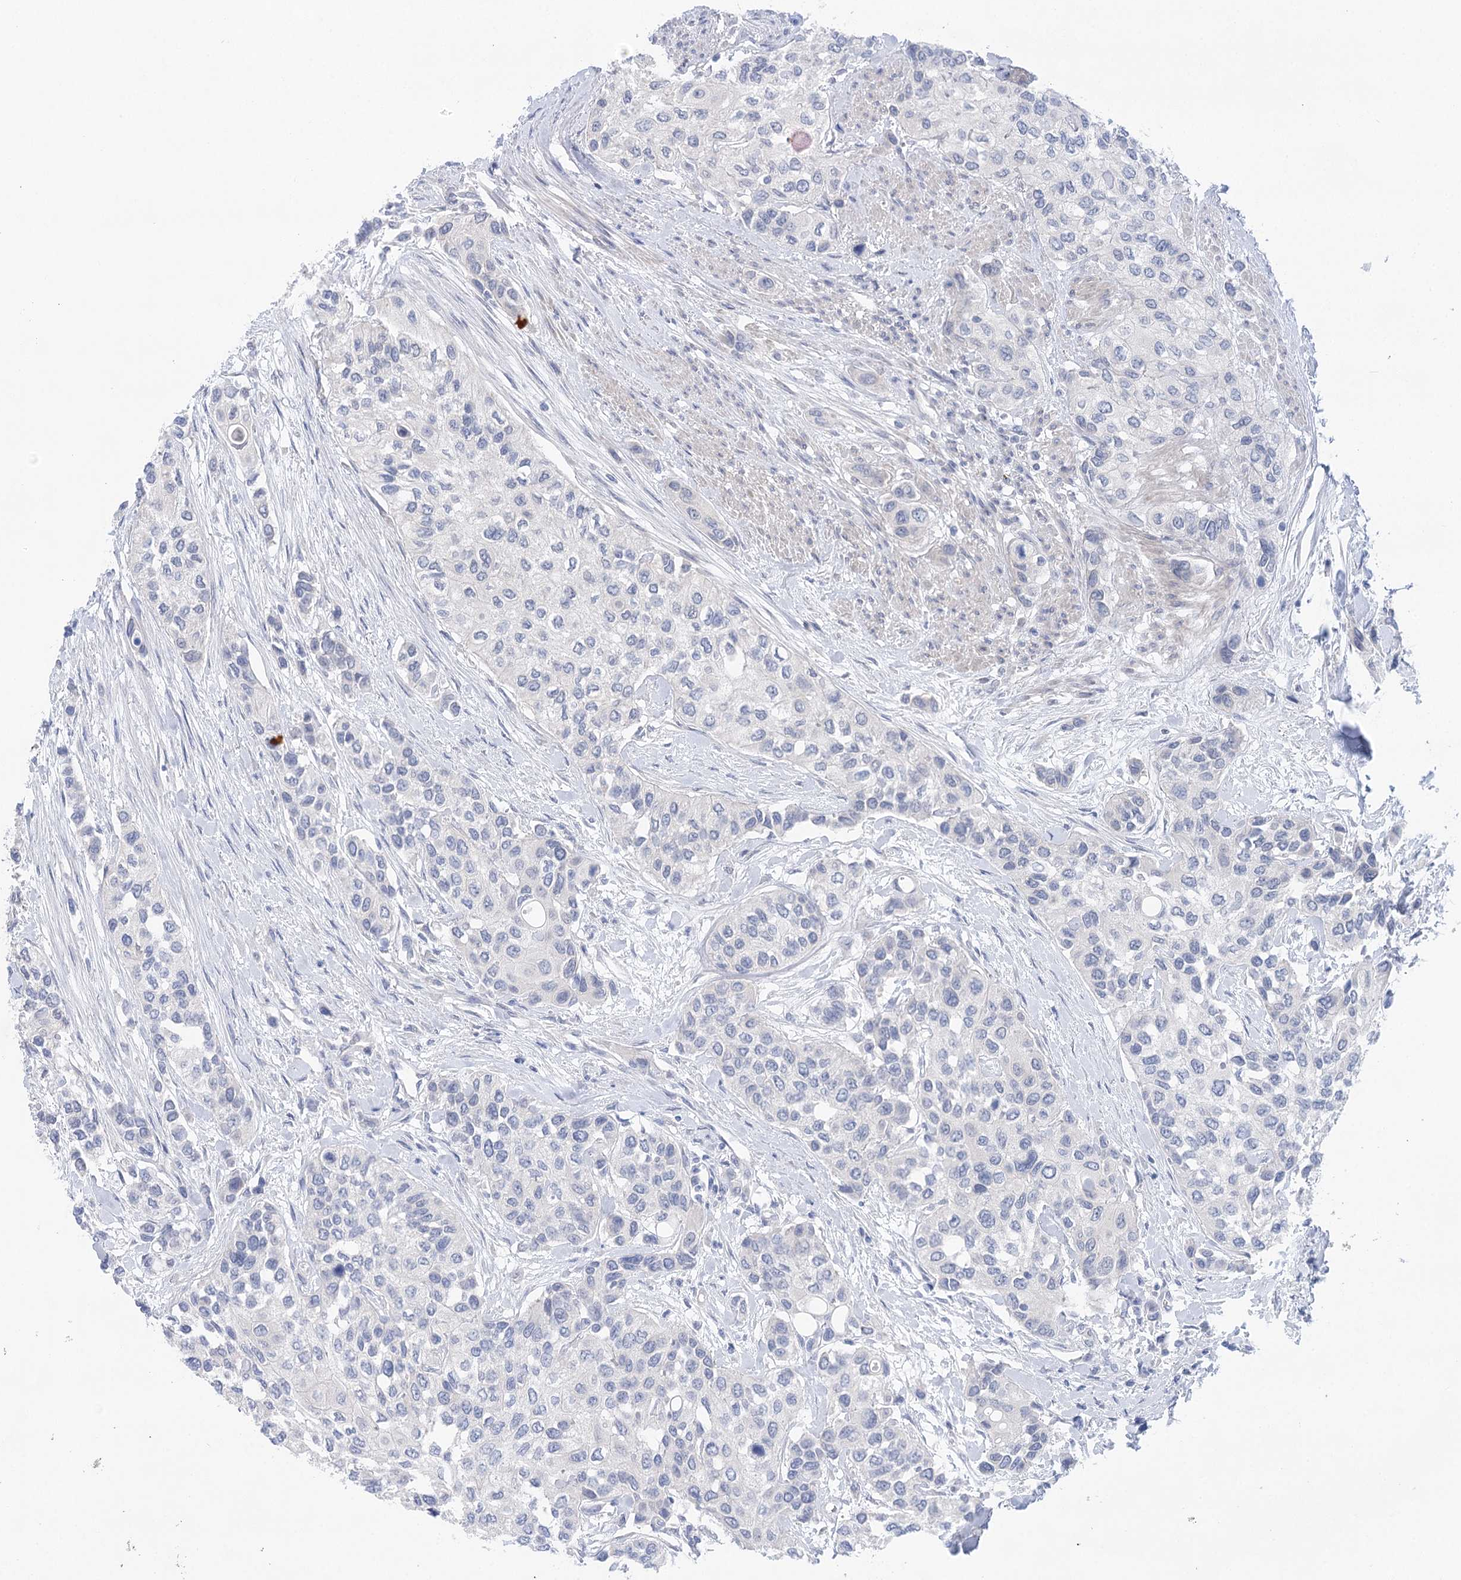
{"staining": {"intensity": "negative", "quantity": "none", "location": "none"}, "tissue": "urothelial cancer", "cell_type": "Tumor cells", "image_type": "cancer", "snomed": [{"axis": "morphology", "description": "Normal tissue, NOS"}, {"axis": "morphology", "description": "Urothelial carcinoma, High grade"}, {"axis": "topography", "description": "Vascular tissue"}, {"axis": "topography", "description": "Urinary bladder"}], "caption": "This is a photomicrograph of immunohistochemistry staining of urothelial cancer, which shows no staining in tumor cells. (DAB (3,3'-diaminobenzidine) immunohistochemistry (IHC), high magnification).", "gene": "LALBA", "patient": {"sex": "female", "age": 56}}